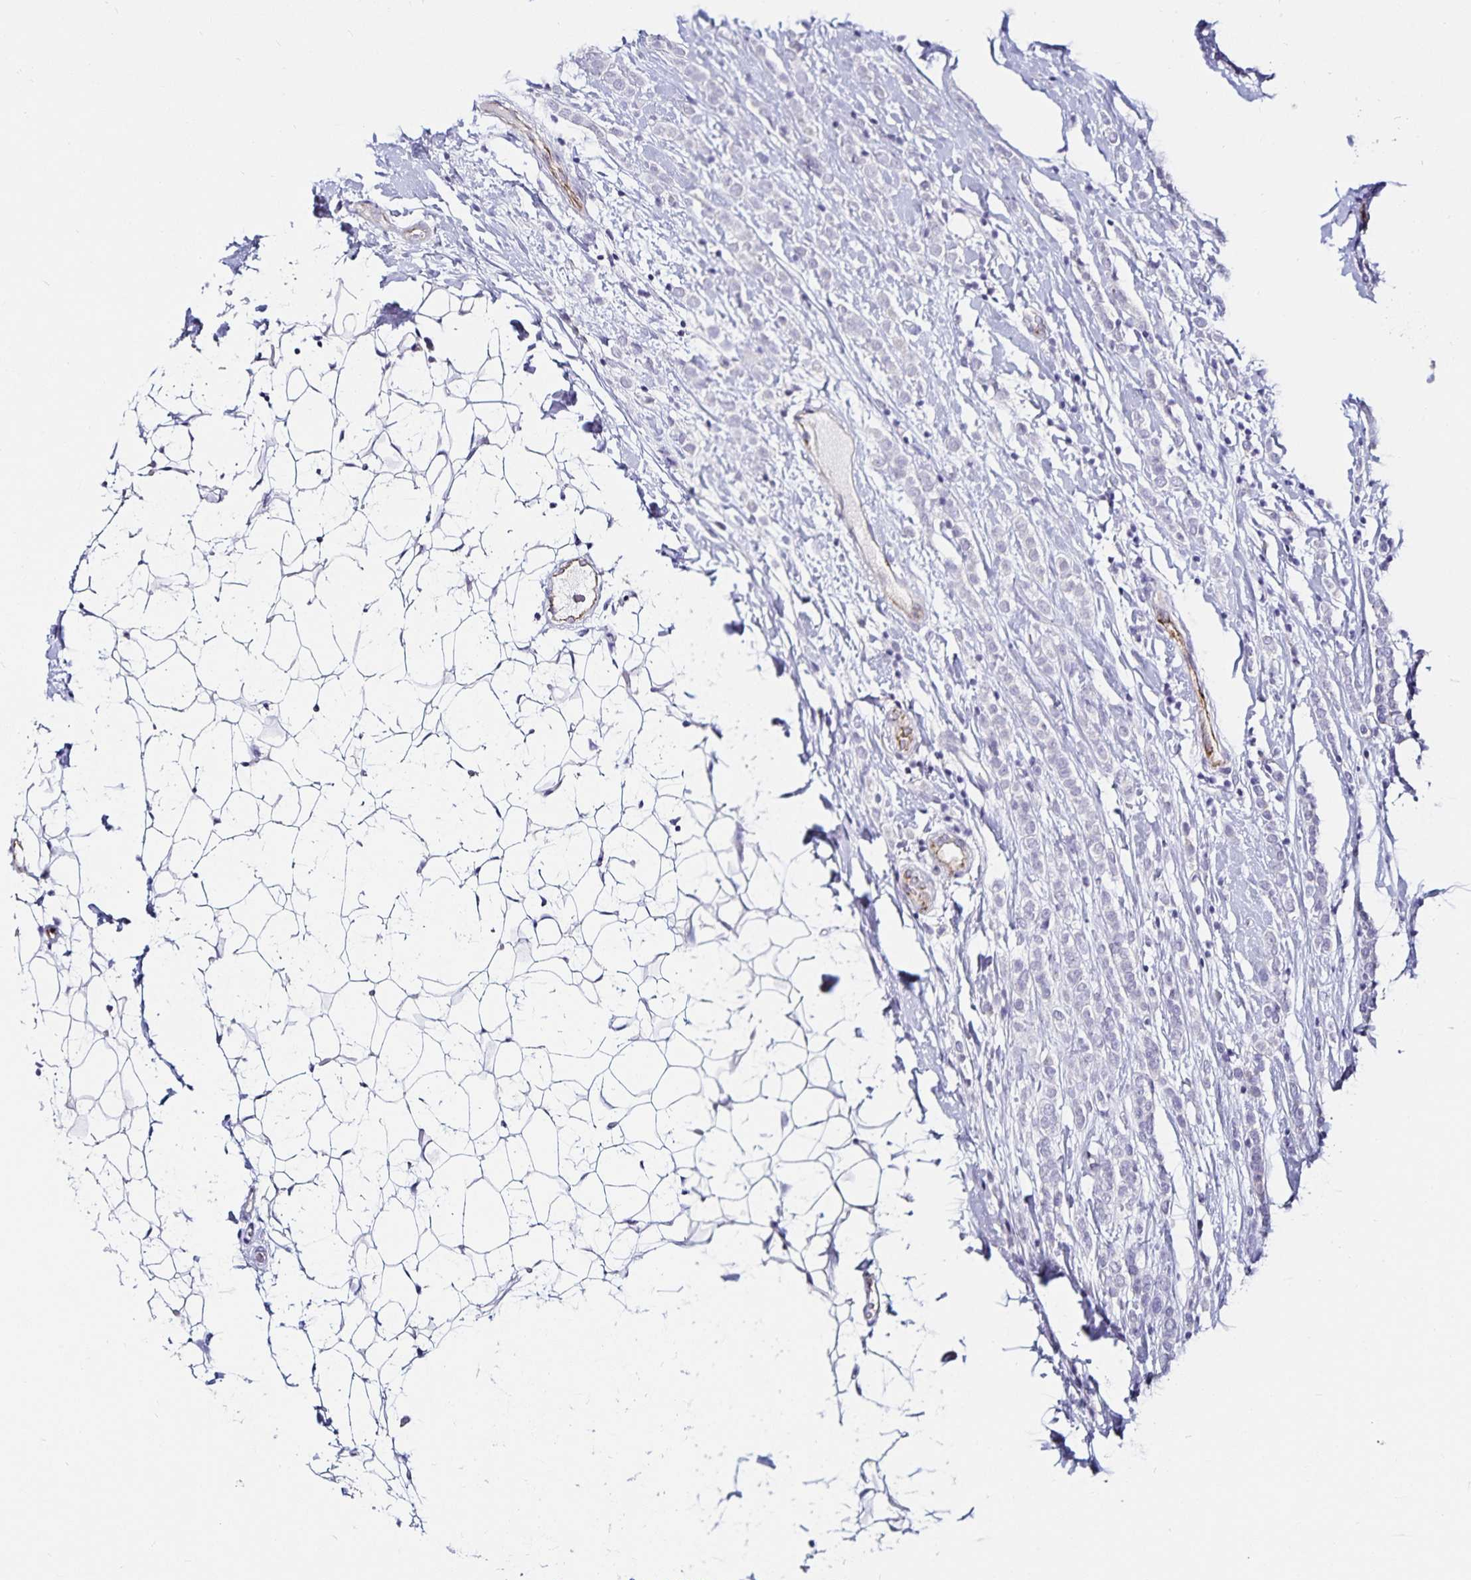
{"staining": {"intensity": "negative", "quantity": "none", "location": "none"}, "tissue": "breast cancer", "cell_type": "Tumor cells", "image_type": "cancer", "snomed": [{"axis": "morphology", "description": "Lobular carcinoma"}, {"axis": "topography", "description": "Breast"}], "caption": "Immunohistochemistry histopathology image of human breast cancer stained for a protein (brown), which exhibits no staining in tumor cells.", "gene": "TSPAN7", "patient": {"sex": "female", "age": 49}}